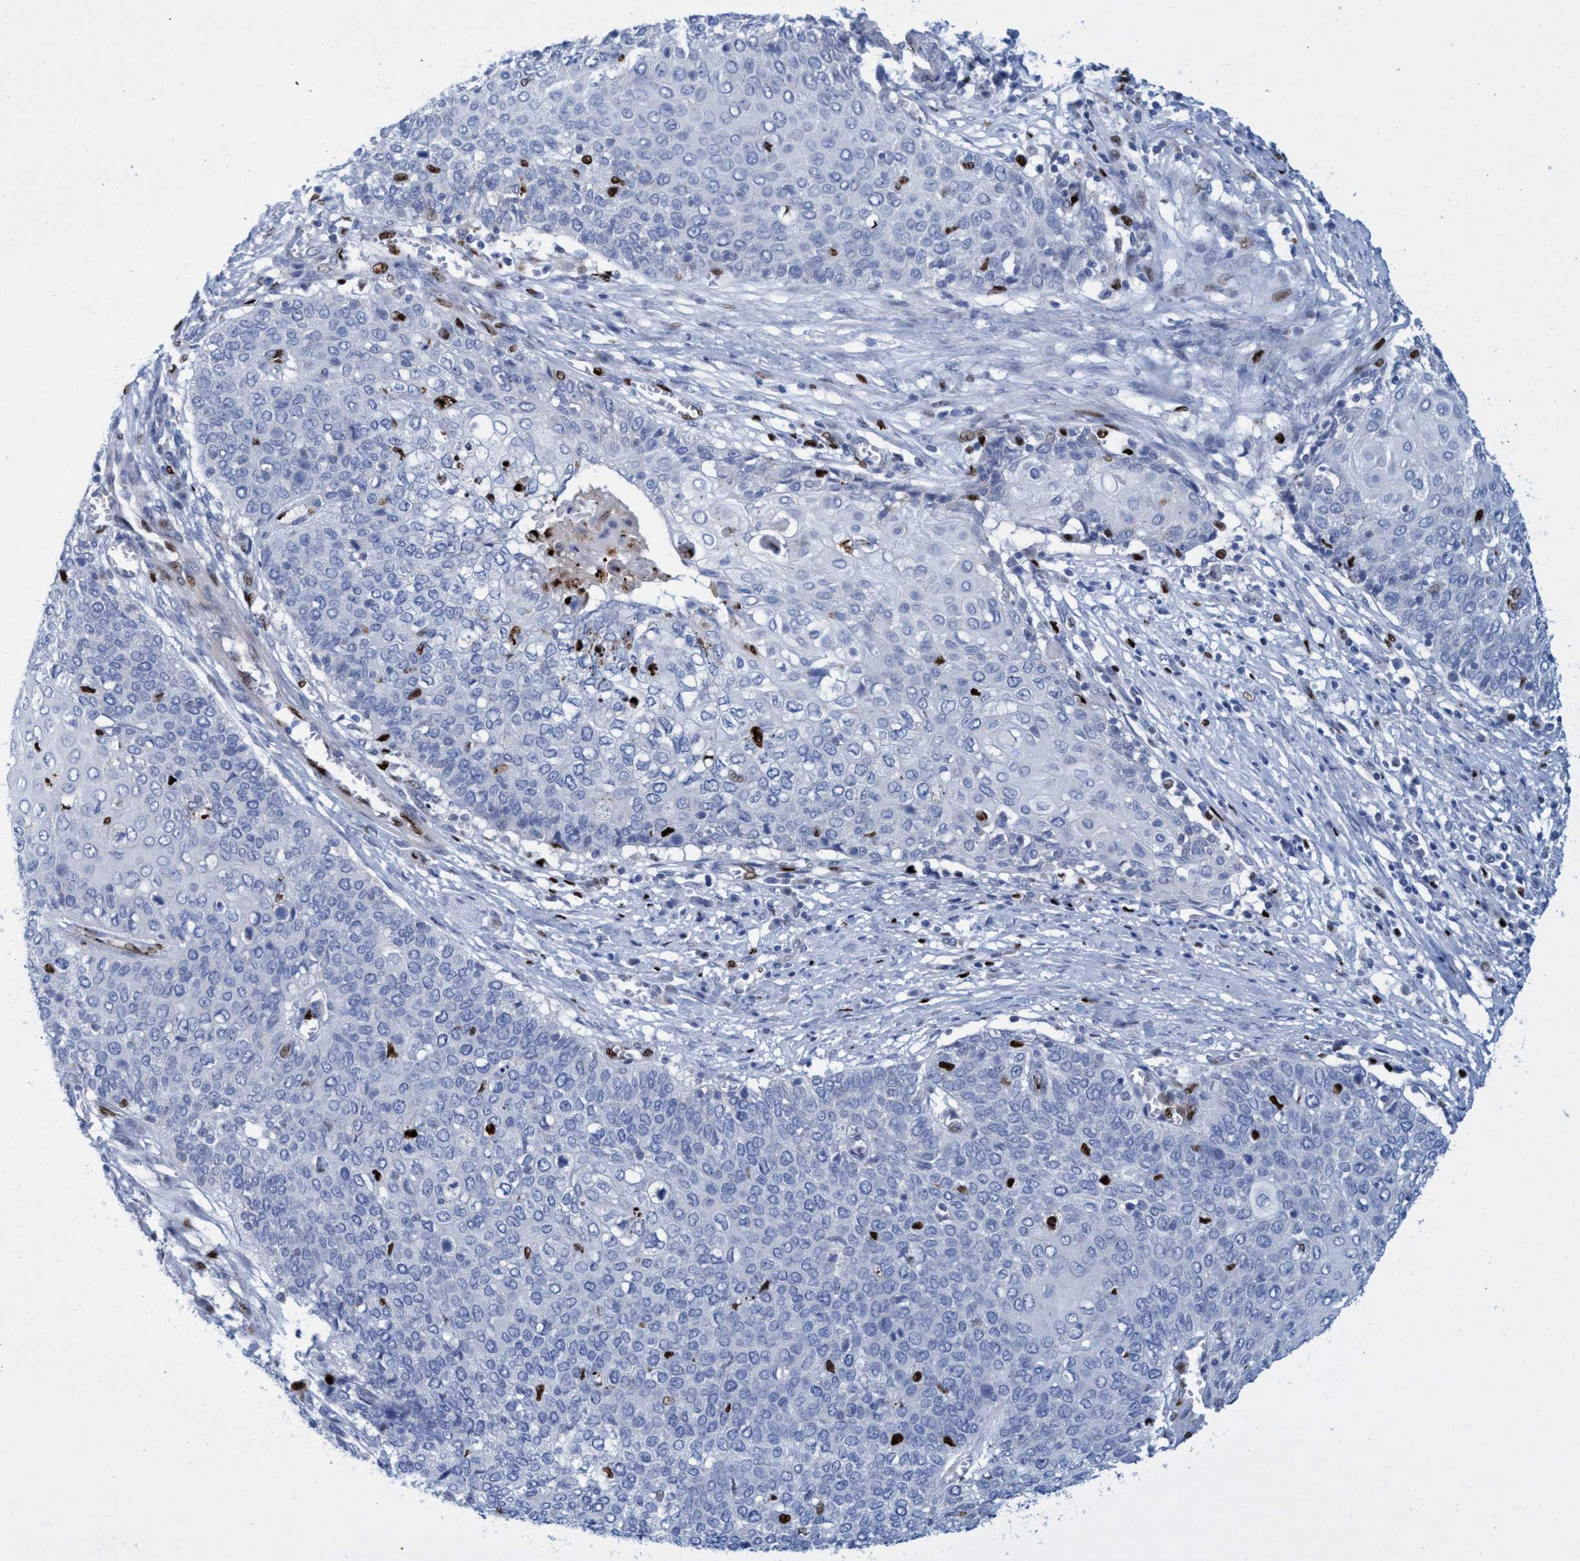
{"staining": {"intensity": "negative", "quantity": "none", "location": "none"}, "tissue": "cervical cancer", "cell_type": "Tumor cells", "image_type": "cancer", "snomed": [{"axis": "morphology", "description": "Squamous cell carcinoma, NOS"}, {"axis": "topography", "description": "Cervix"}], "caption": "Tumor cells are negative for brown protein staining in cervical cancer (squamous cell carcinoma).", "gene": "R3HCC1", "patient": {"sex": "female", "age": 39}}